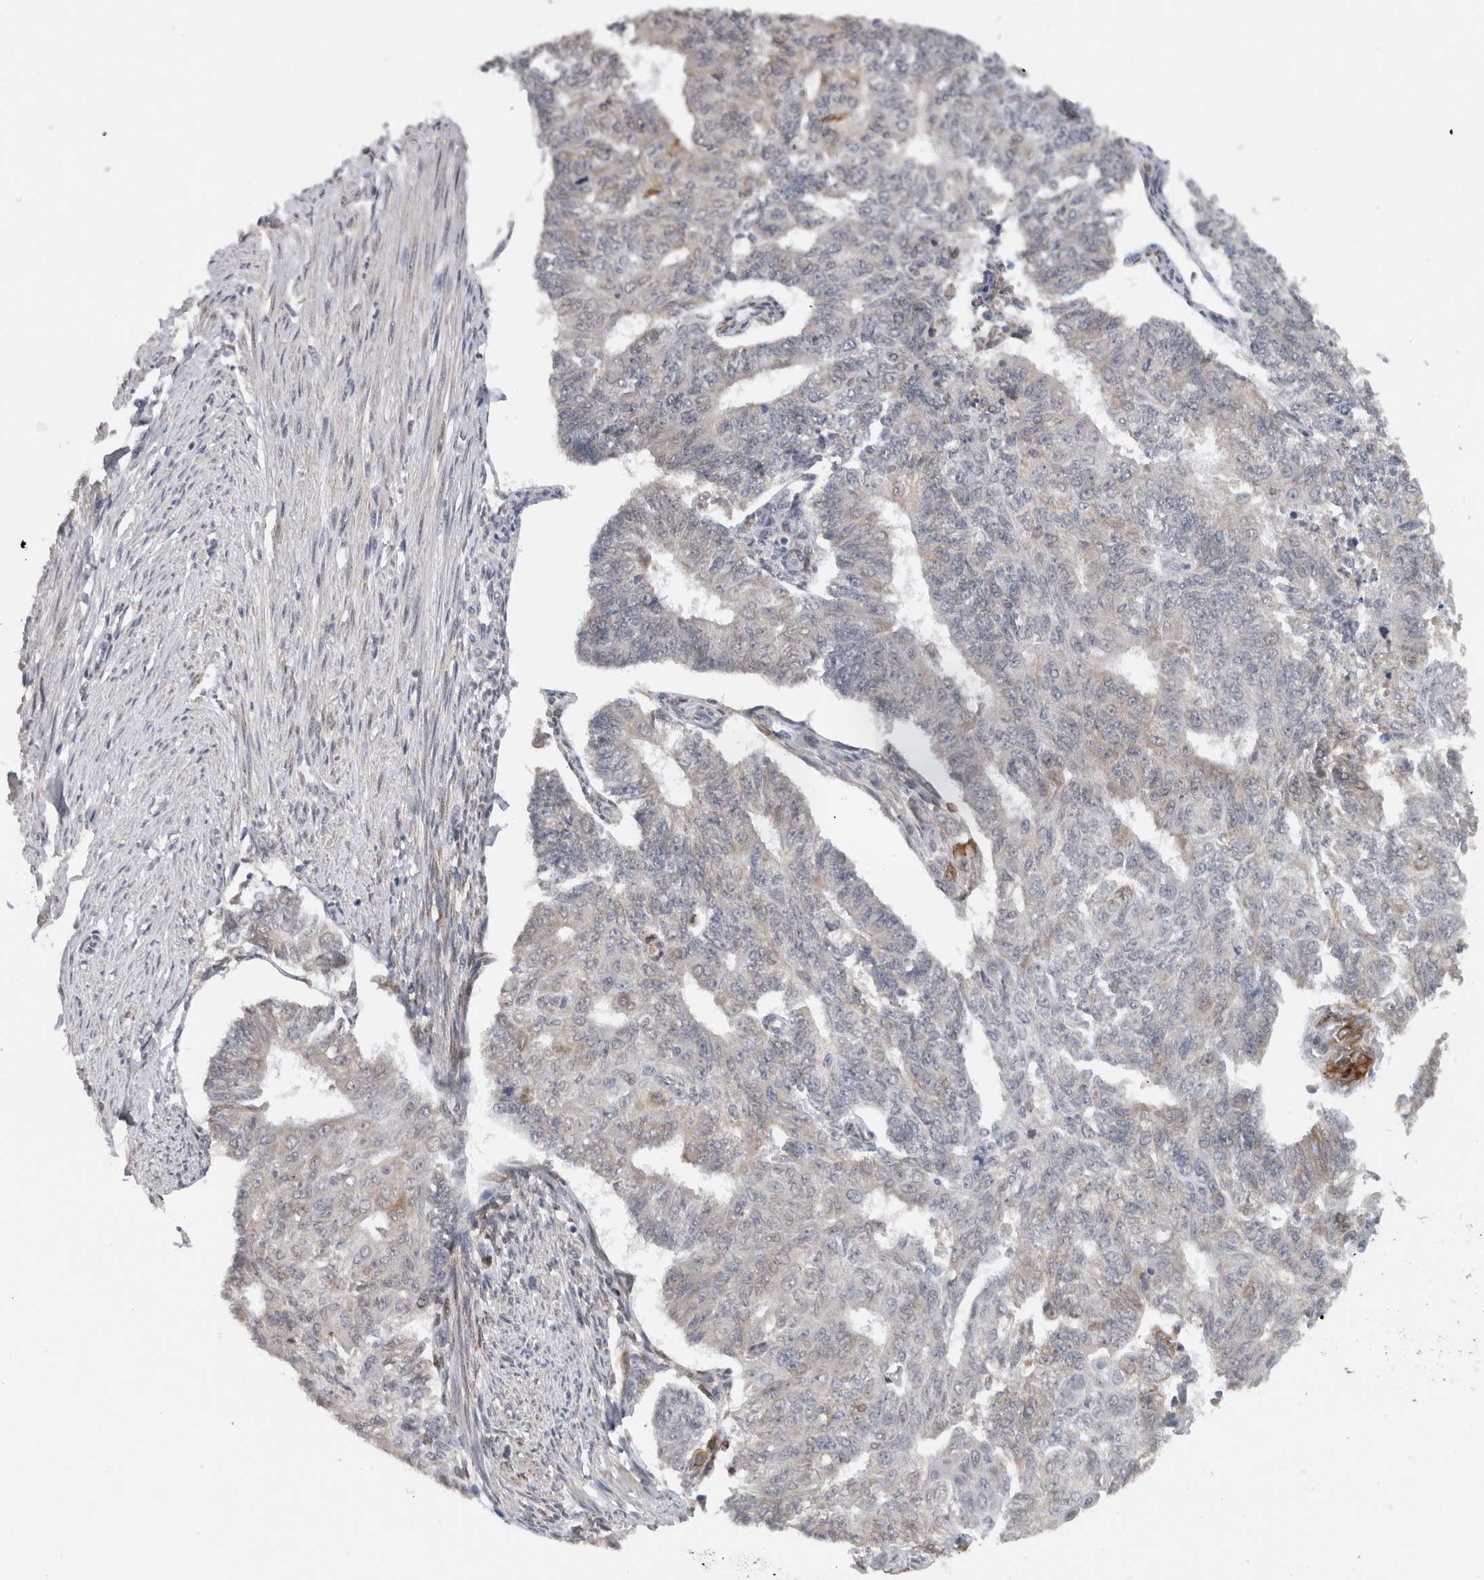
{"staining": {"intensity": "negative", "quantity": "none", "location": "none"}, "tissue": "endometrial cancer", "cell_type": "Tumor cells", "image_type": "cancer", "snomed": [{"axis": "morphology", "description": "Adenocarcinoma, NOS"}, {"axis": "topography", "description": "Endometrium"}], "caption": "An image of endometrial adenocarcinoma stained for a protein reveals no brown staining in tumor cells.", "gene": "PRXL2A", "patient": {"sex": "female", "age": 32}}